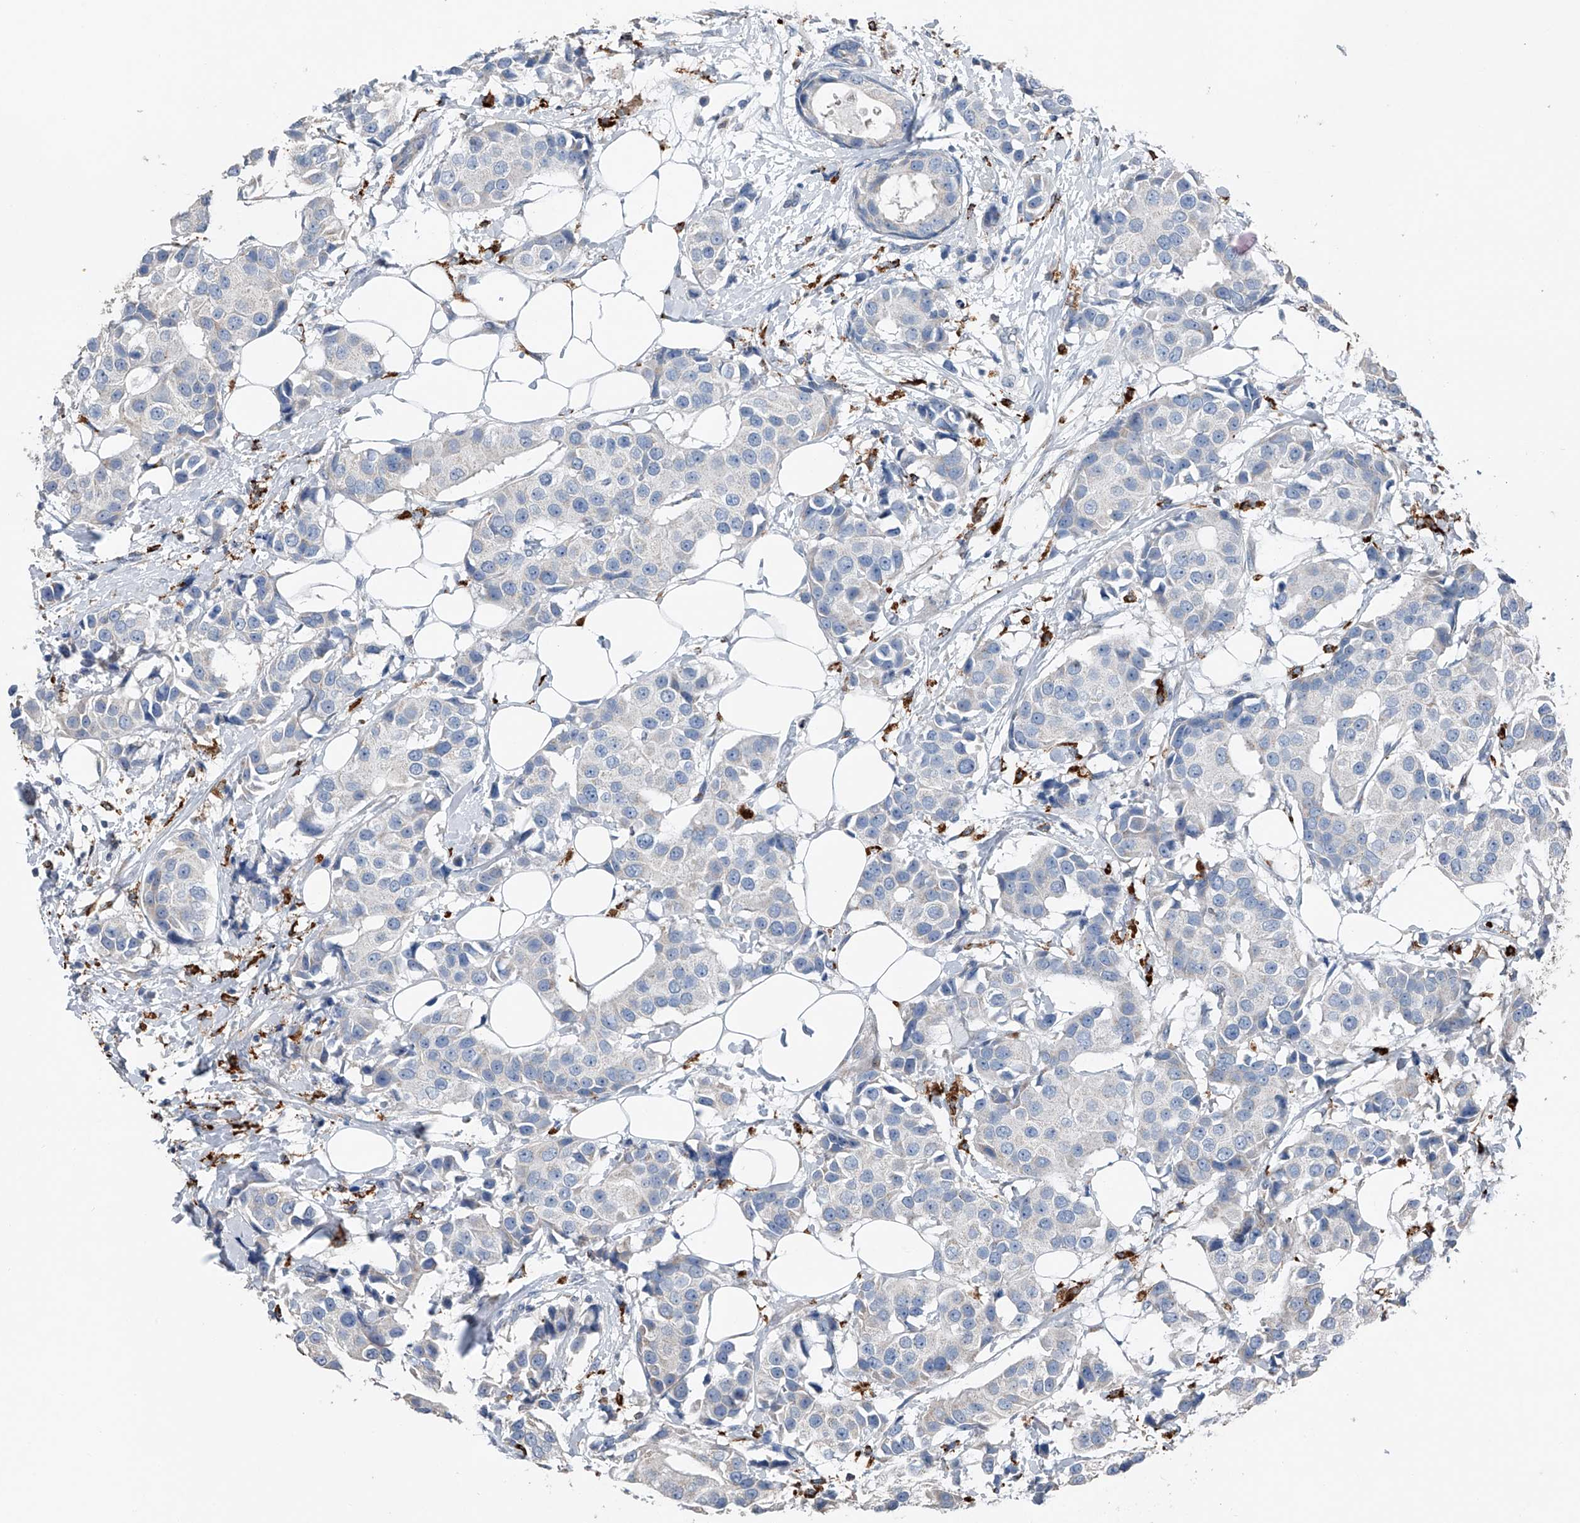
{"staining": {"intensity": "weak", "quantity": "<25%", "location": "cytoplasmic/membranous"}, "tissue": "breast cancer", "cell_type": "Tumor cells", "image_type": "cancer", "snomed": [{"axis": "morphology", "description": "Normal tissue, NOS"}, {"axis": "morphology", "description": "Duct carcinoma"}, {"axis": "topography", "description": "Breast"}], "caption": "DAB (3,3'-diaminobenzidine) immunohistochemical staining of breast intraductal carcinoma reveals no significant positivity in tumor cells.", "gene": "ZNF772", "patient": {"sex": "female", "age": 39}}